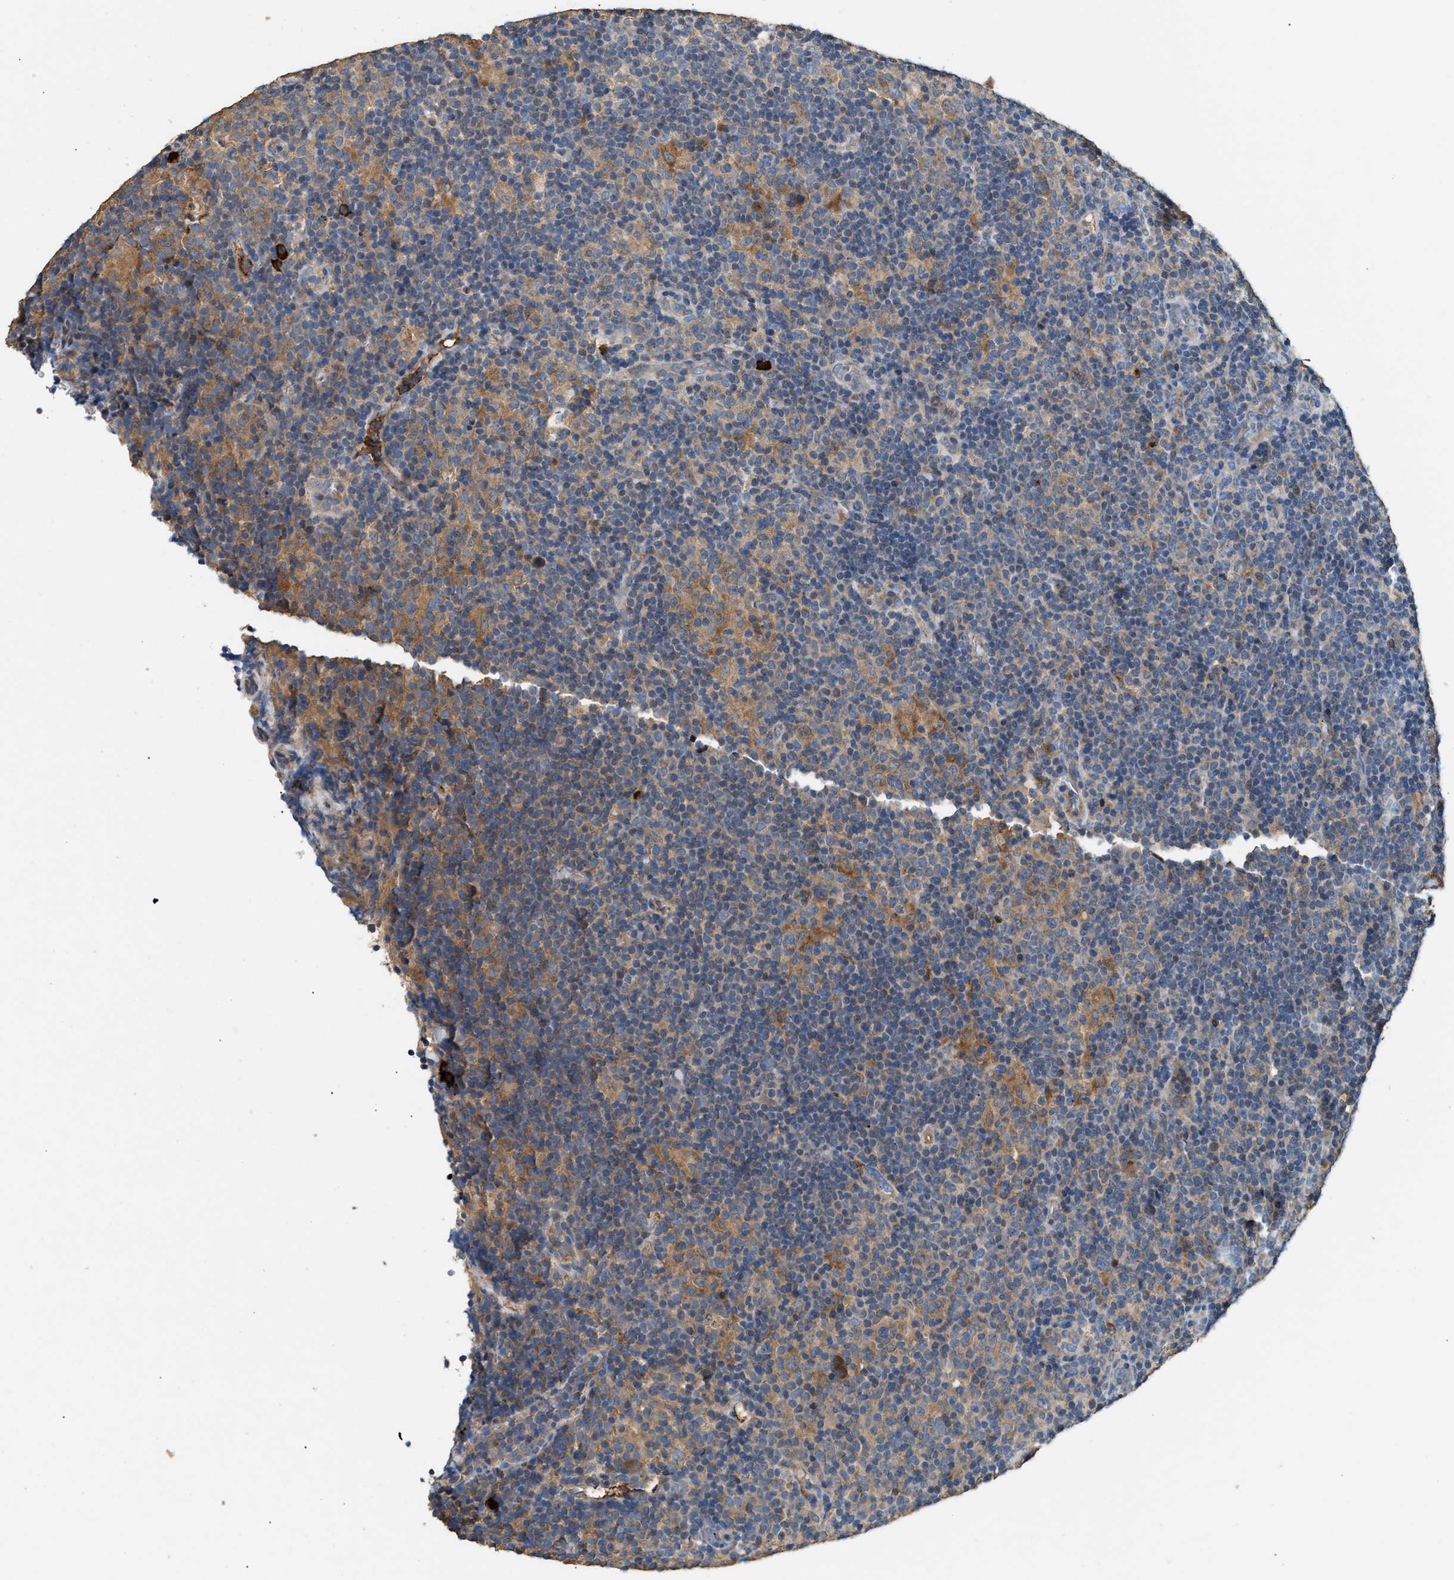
{"staining": {"intensity": "moderate", "quantity": ">75%", "location": "cytoplasmic/membranous"}, "tissue": "lymphoma", "cell_type": "Tumor cells", "image_type": "cancer", "snomed": [{"axis": "morphology", "description": "Hodgkin's disease, NOS"}, {"axis": "topography", "description": "Lymph node"}], "caption": "Immunohistochemistry of lymphoma shows medium levels of moderate cytoplasmic/membranous expression in approximately >75% of tumor cells.", "gene": "TMEM268", "patient": {"sex": "female", "age": 57}}